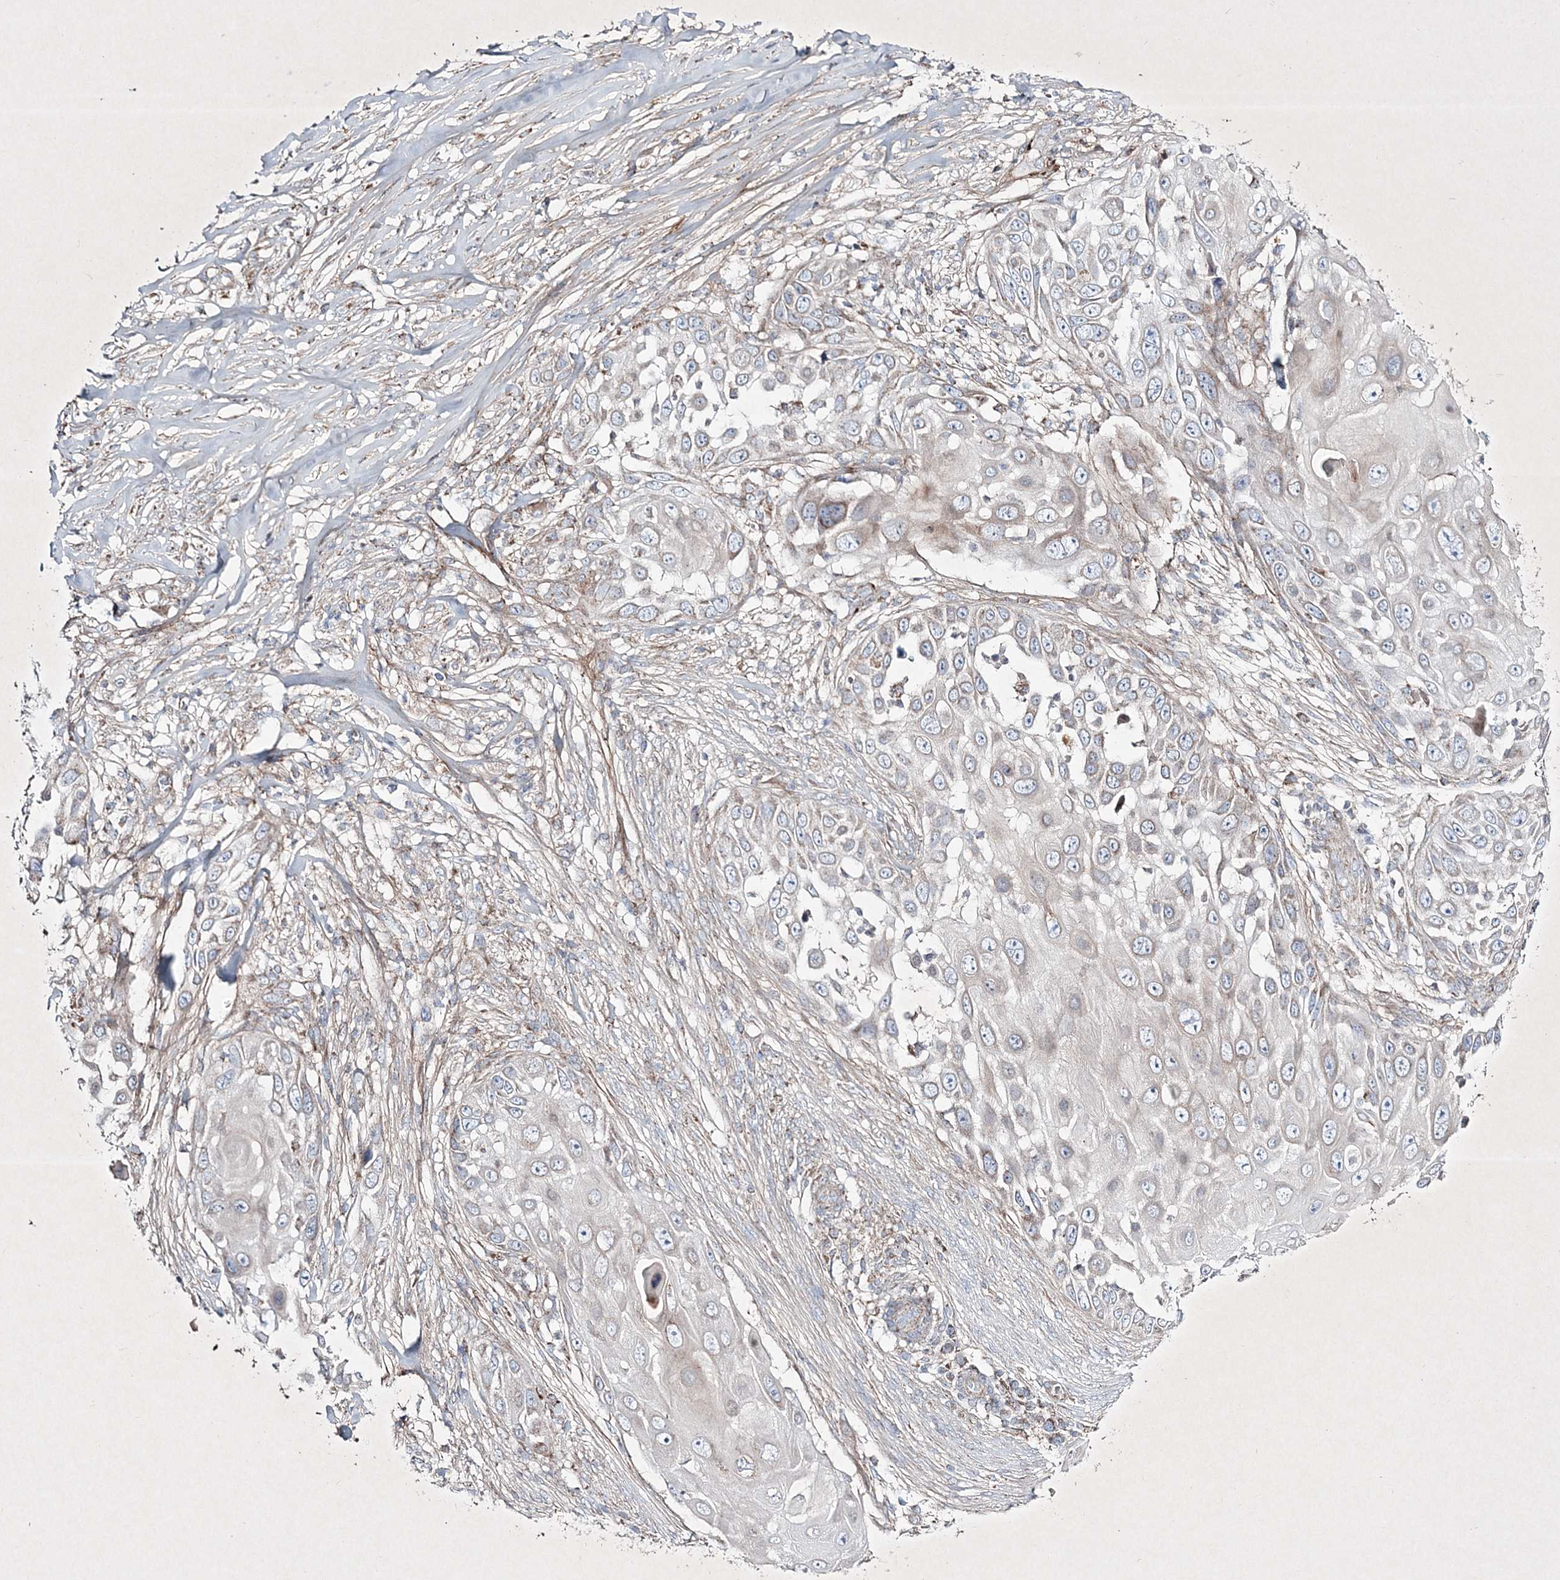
{"staining": {"intensity": "negative", "quantity": "none", "location": "none"}, "tissue": "skin cancer", "cell_type": "Tumor cells", "image_type": "cancer", "snomed": [{"axis": "morphology", "description": "Squamous cell carcinoma, NOS"}, {"axis": "topography", "description": "Skin"}], "caption": "This is an IHC photomicrograph of human skin cancer. There is no positivity in tumor cells.", "gene": "RICTOR", "patient": {"sex": "female", "age": 44}}